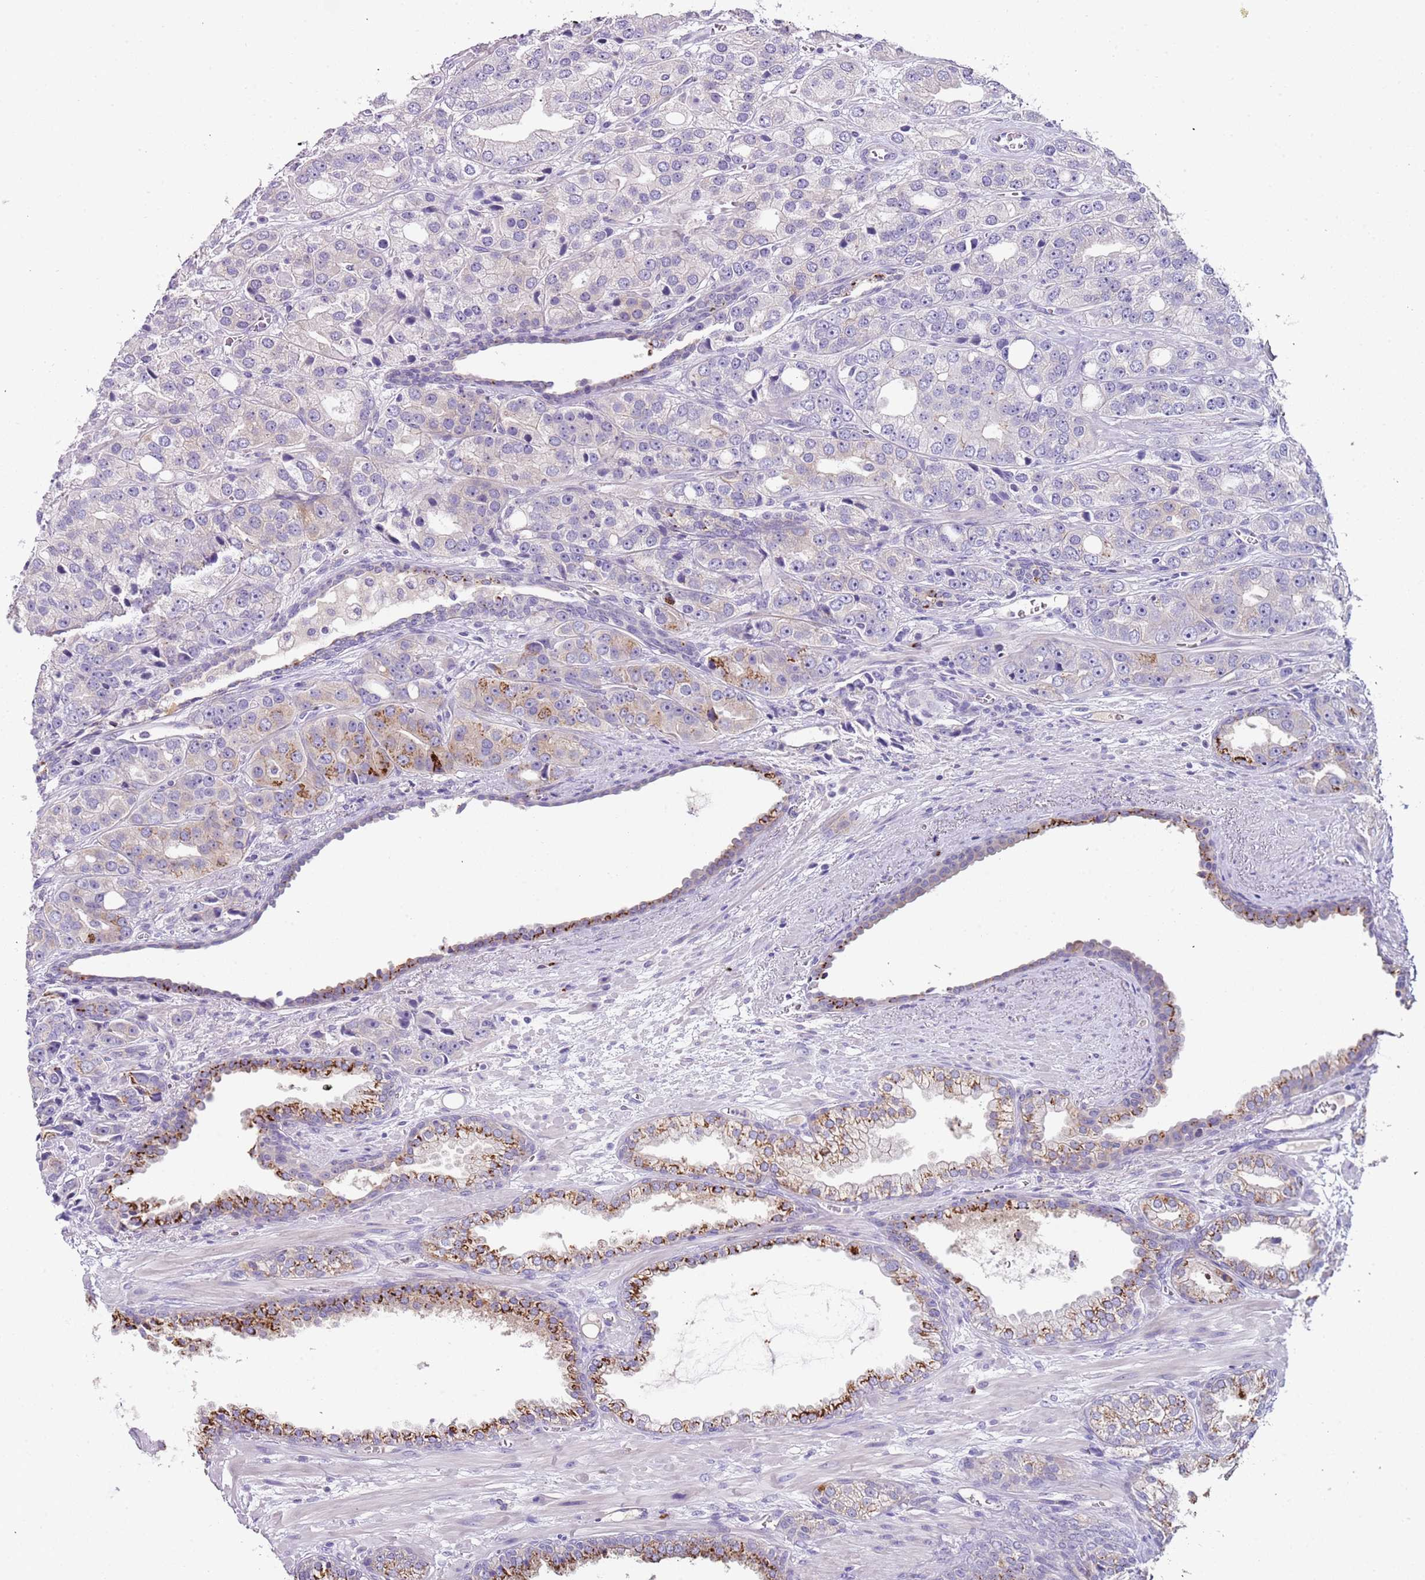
{"staining": {"intensity": "moderate", "quantity": "<25%", "location": "cytoplasmic/membranous"}, "tissue": "prostate cancer", "cell_type": "Tumor cells", "image_type": "cancer", "snomed": [{"axis": "morphology", "description": "Adenocarcinoma, High grade"}, {"axis": "topography", "description": "Prostate"}], "caption": "IHC of prostate cancer demonstrates low levels of moderate cytoplasmic/membranous staining in about <25% of tumor cells.", "gene": "C2CD3", "patient": {"sex": "male", "age": 71}}